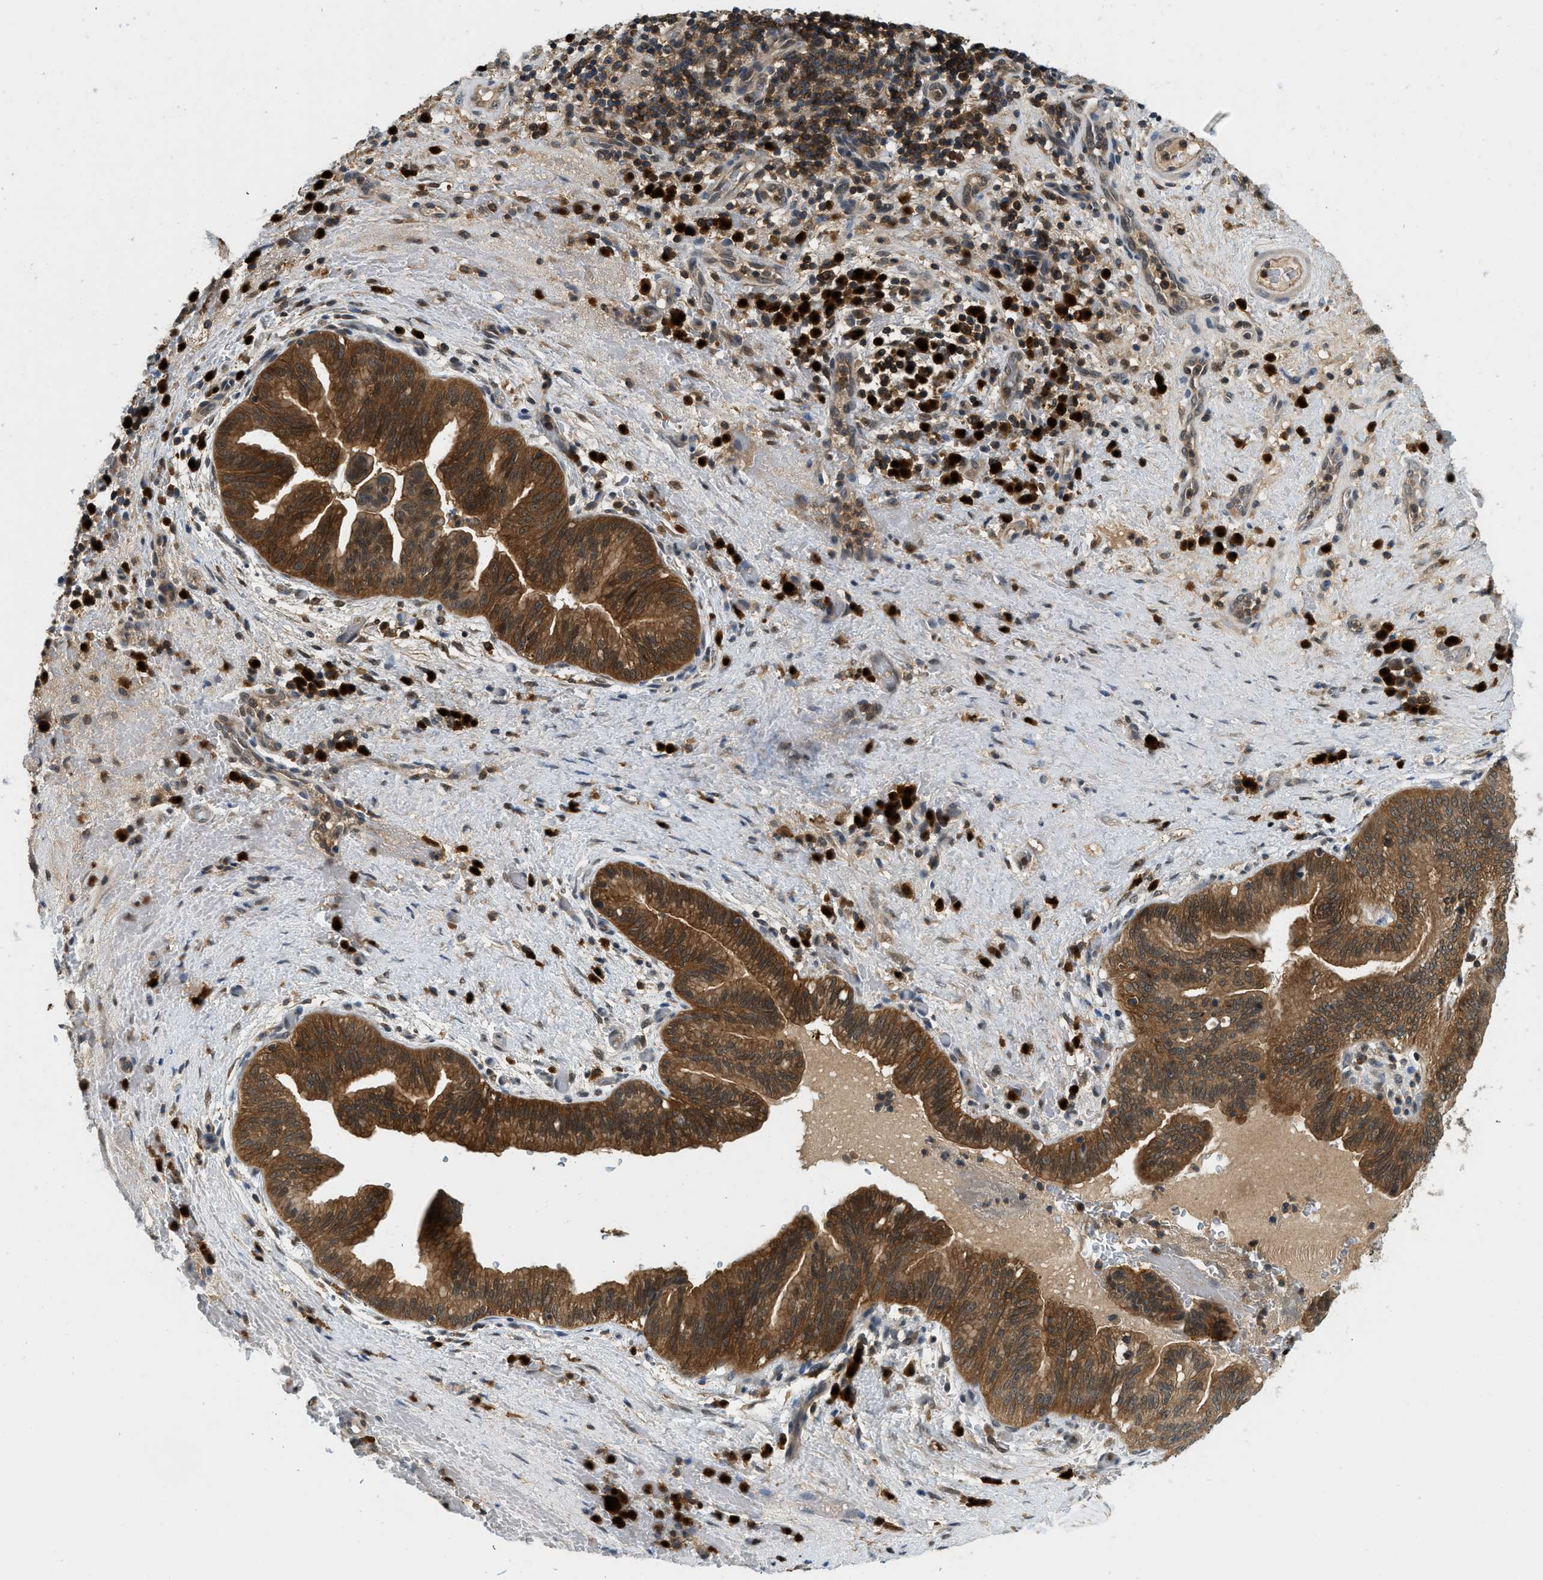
{"staining": {"intensity": "strong", "quantity": ">75%", "location": "cytoplasmic/membranous,nuclear"}, "tissue": "liver cancer", "cell_type": "Tumor cells", "image_type": "cancer", "snomed": [{"axis": "morphology", "description": "Cholangiocarcinoma"}, {"axis": "topography", "description": "Liver"}], "caption": "Tumor cells show high levels of strong cytoplasmic/membranous and nuclear staining in about >75% of cells in liver cancer (cholangiocarcinoma). Ihc stains the protein in brown and the nuclei are stained blue.", "gene": "GMPPB", "patient": {"sex": "female", "age": 38}}